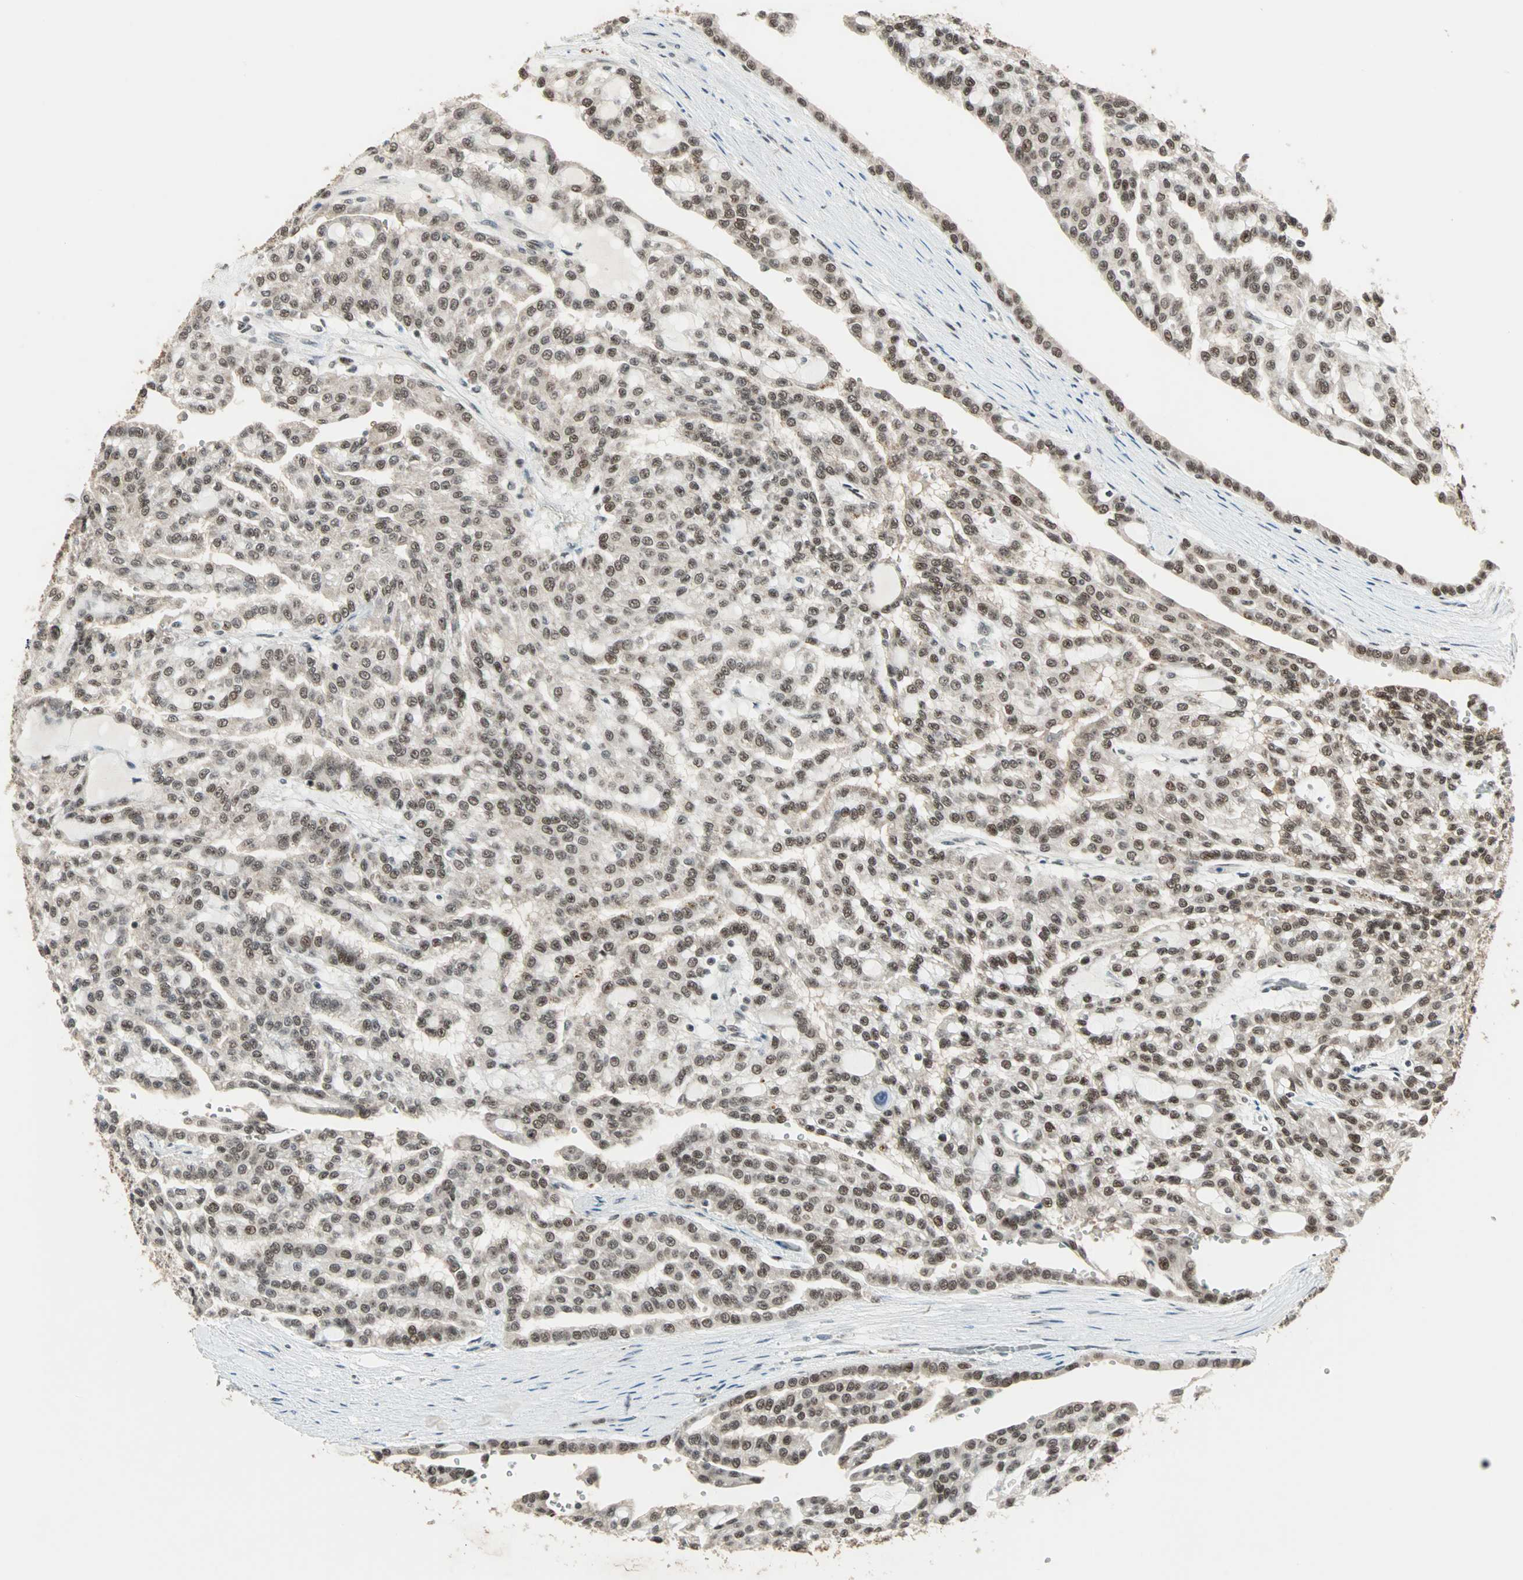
{"staining": {"intensity": "strong", "quantity": ">75%", "location": "nuclear"}, "tissue": "renal cancer", "cell_type": "Tumor cells", "image_type": "cancer", "snomed": [{"axis": "morphology", "description": "Adenocarcinoma, NOS"}, {"axis": "topography", "description": "Kidney"}], "caption": "Protein positivity by IHC shows strong nuclear positivity in approximately >75% of tumor cells in renal cancer.", "gene": "MDC1", "patient": {"sex": "male", "age": 63}}